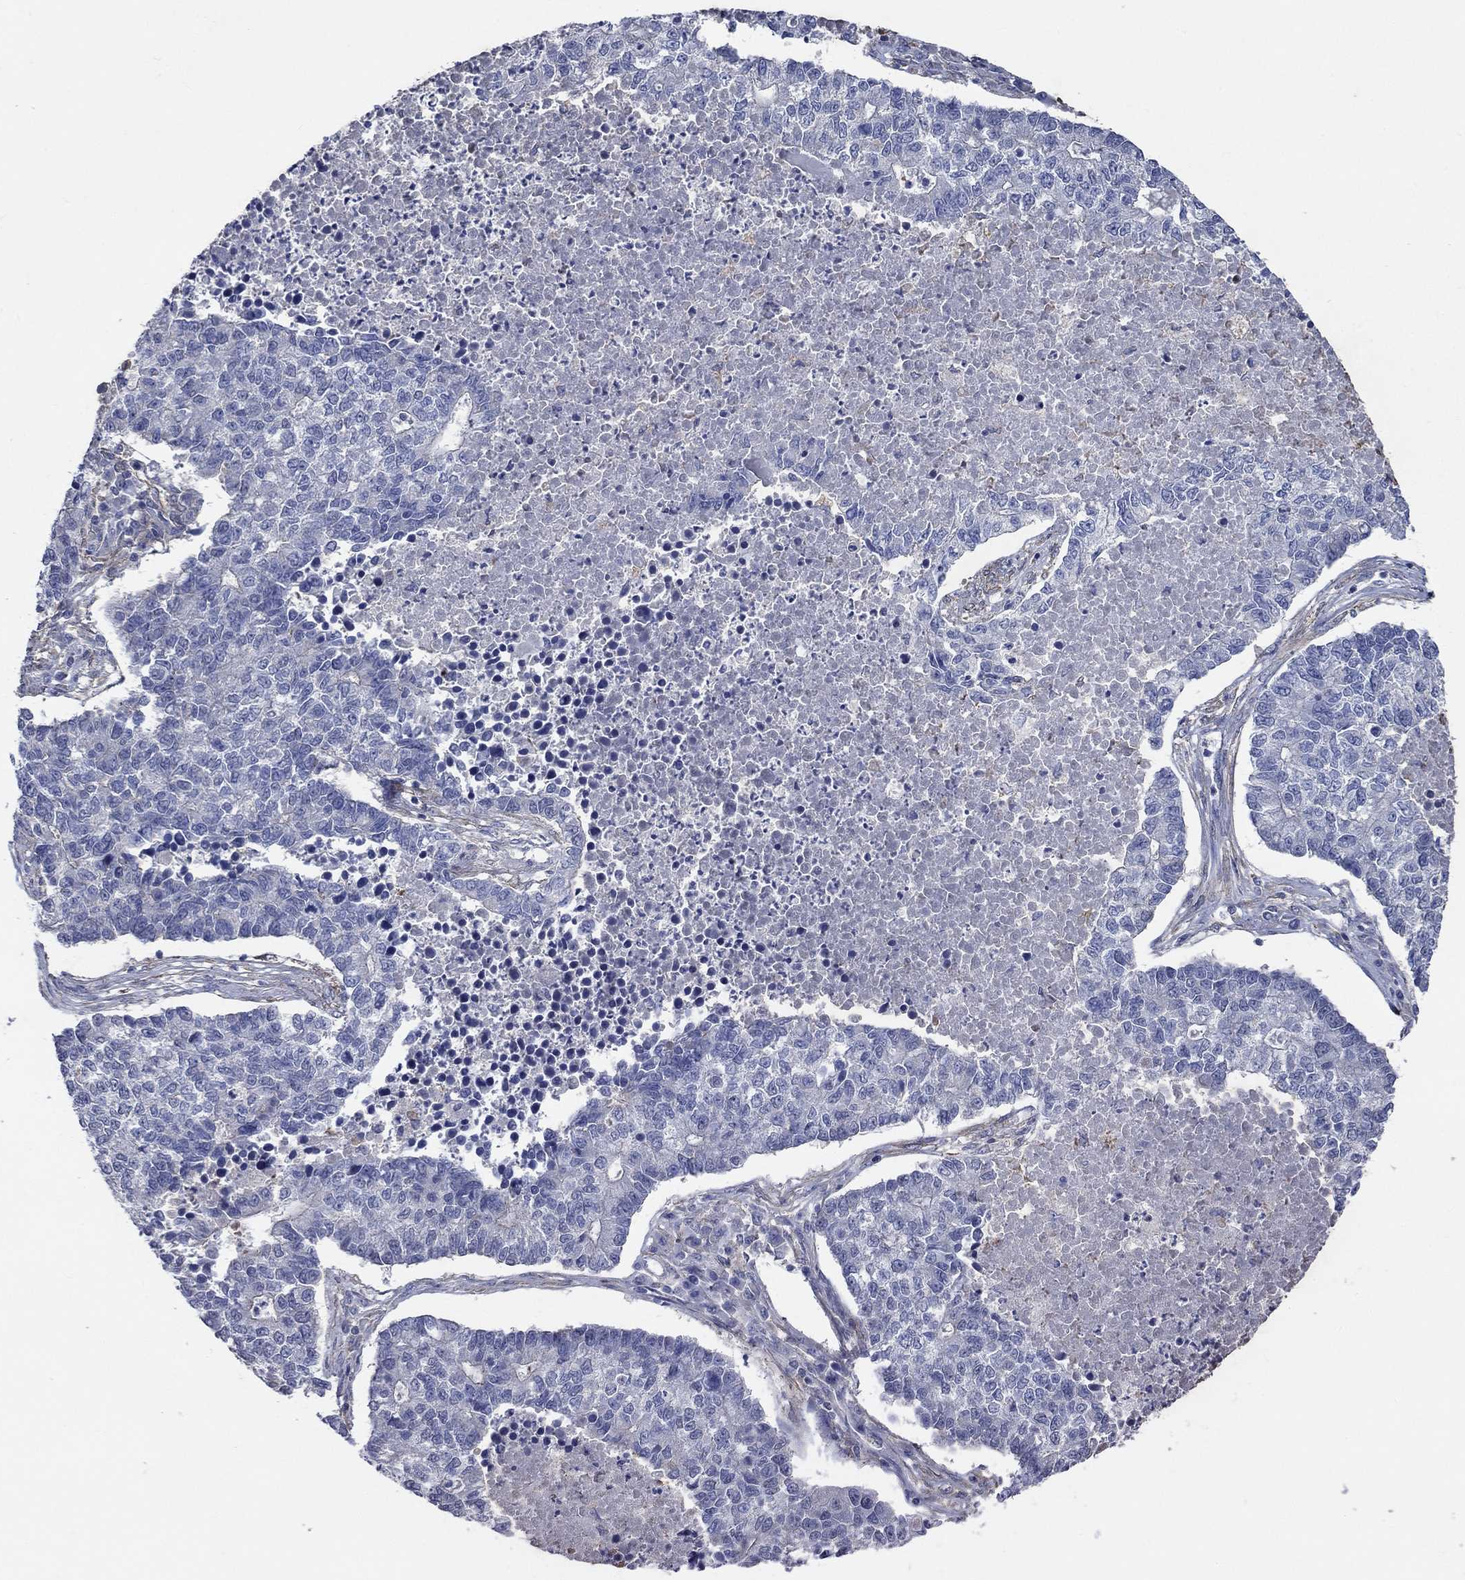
{"staining": {"intensity": "negative", "quantity": "none", "location": "none"}, "tissue": "lung cancer", "cell_type": "Tumor cells", "image_type": "cancer", "snomed": [{"axis": "morphology", "description": "Adenocarcinoma, NOS"}, {"axis": "topography", "description": "Lung"}], "caption": "A micrograph of human lung cancer (adenocarcinoma) is negative for staining in tumor cells.", "gene": "FLNC", "patient": {"sex": "male", "age": 57}}